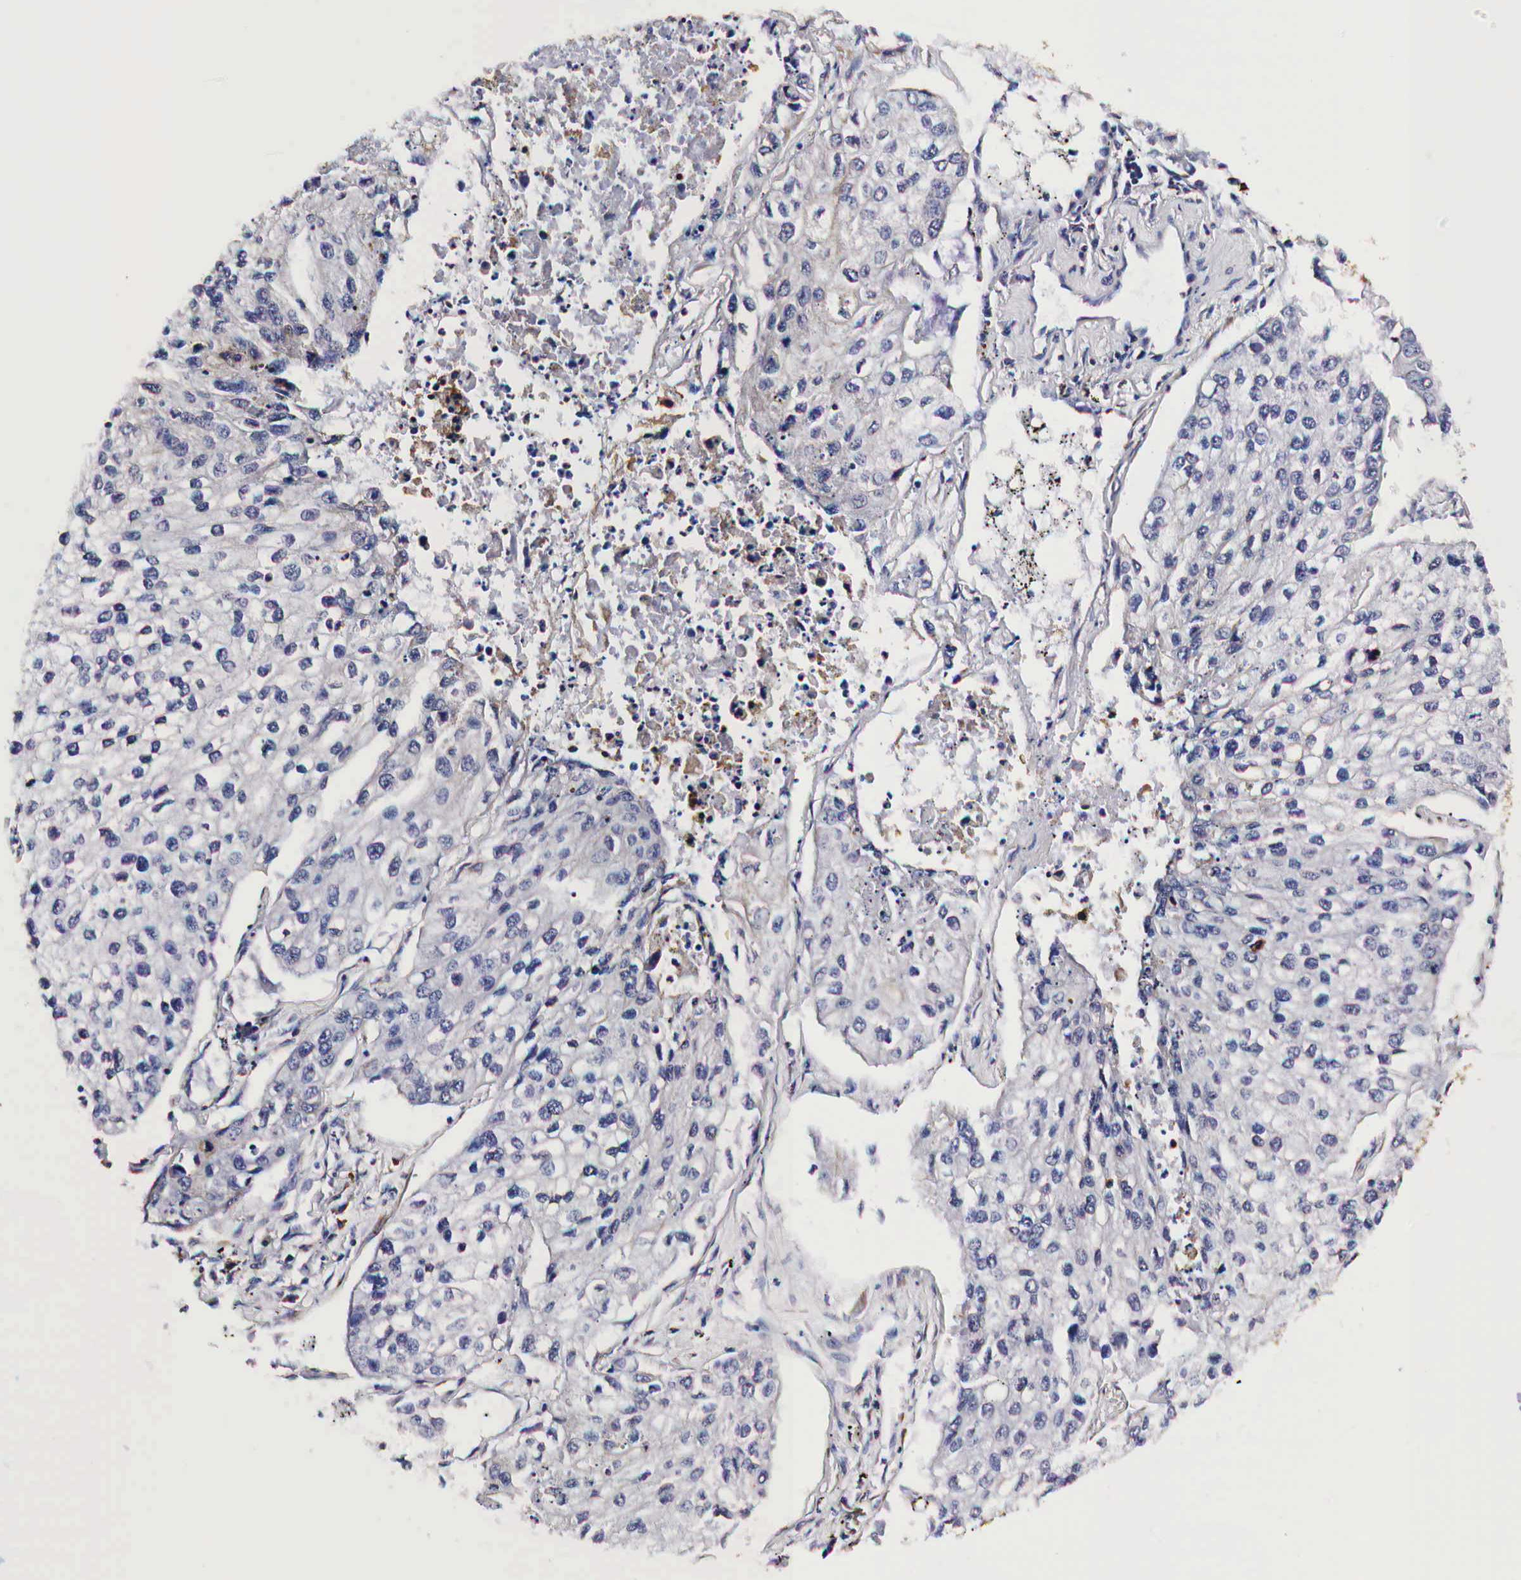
{"staining": {"intensity": "weak", "quantity": "<25%", "location": "cytoplasmic/membranous"}, "tissue": "lung cancer", "cell_type": "Tumor cells", "image_type": "cancer", "snomed": [{"axis": "morphology", "description": "Squamous cell carcinoma, NOS"}, {"axis": "topography", "description": "Lung"}], "caption": "This is an immunohistochemistry (IHC) histopathology image of human squamous cell carcinoma (lung). There is no expression in tumor cells.", "gene": "CKAP4", "patient": {"sex": "male", "age": 75}}